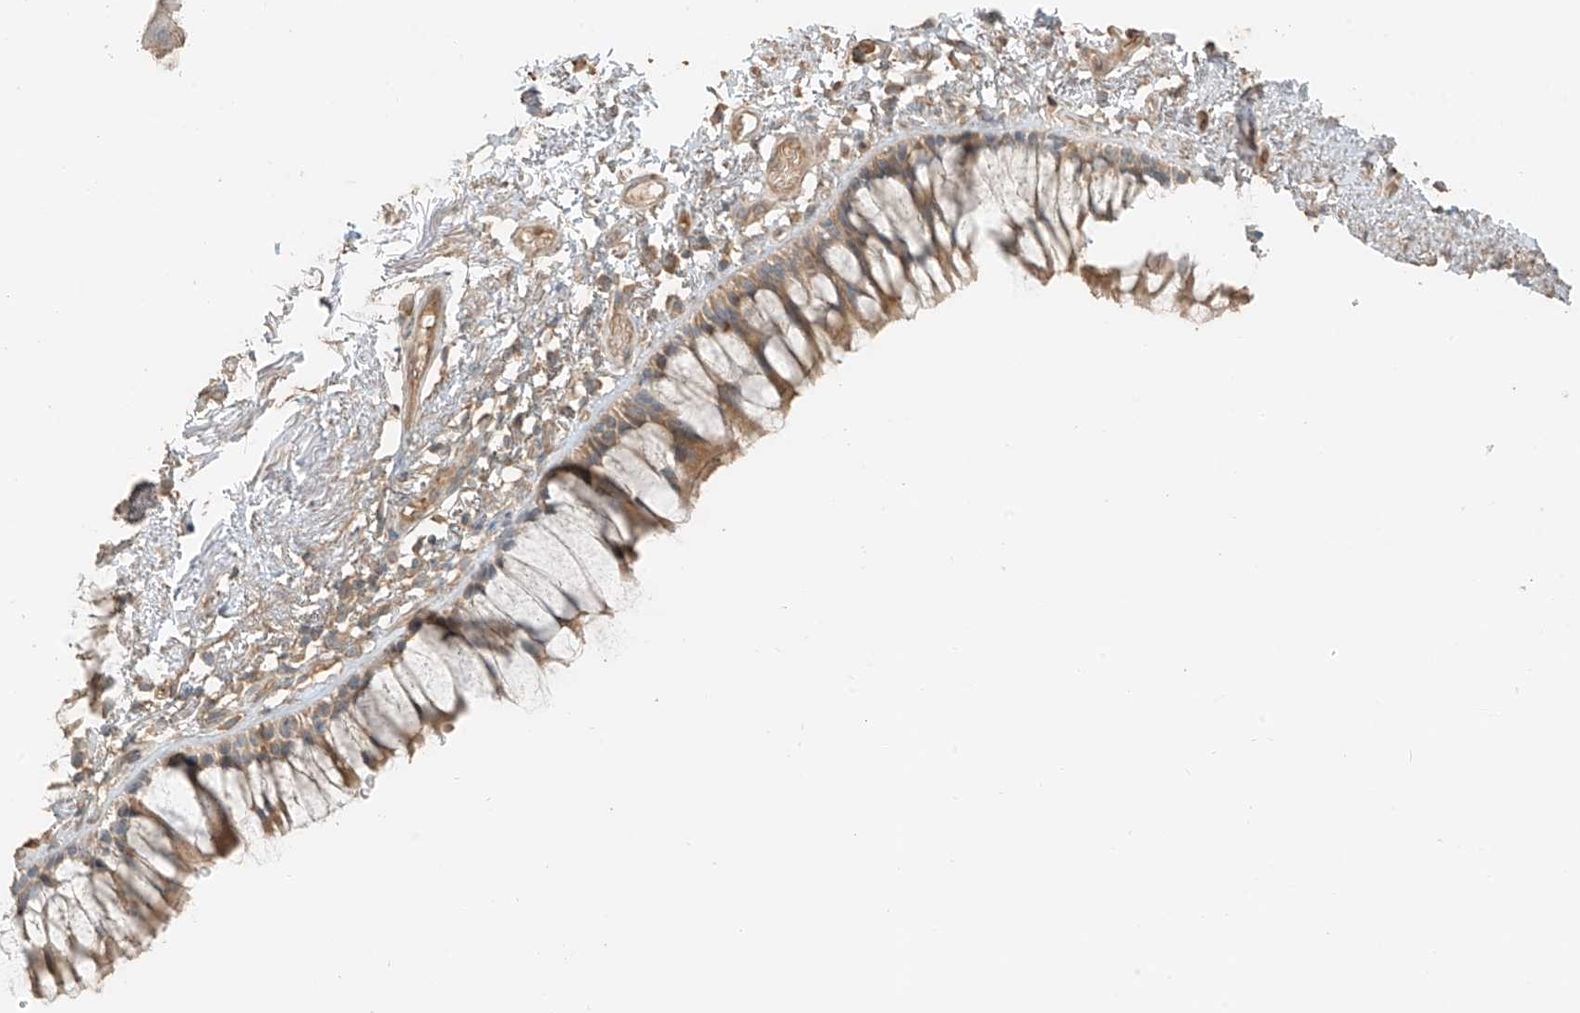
{"staining": {"intensity": "moderate", "quantity": ">75%", "location": "cytoplasmic/membranous"}, "tissue": "bronchus", "cell_type": "Respiratory epithelial cells", "image_type": "normal", "snomed": [{"axis": "morphology", "description": "Normal tissue, NOS"}, {"axis": "topography", "description": "Cartilage tissue"}, {"axis": "topography", "description": "Bronchus"}], "caption": "IHC of benign human bronchus demonstrates medium levels of moderate cytoplasmic/membranous staining in approximately >75% of respiratory epithelial cells.", "gene": "RFTN2", "patient": {"sex": "female", "age": 73}}